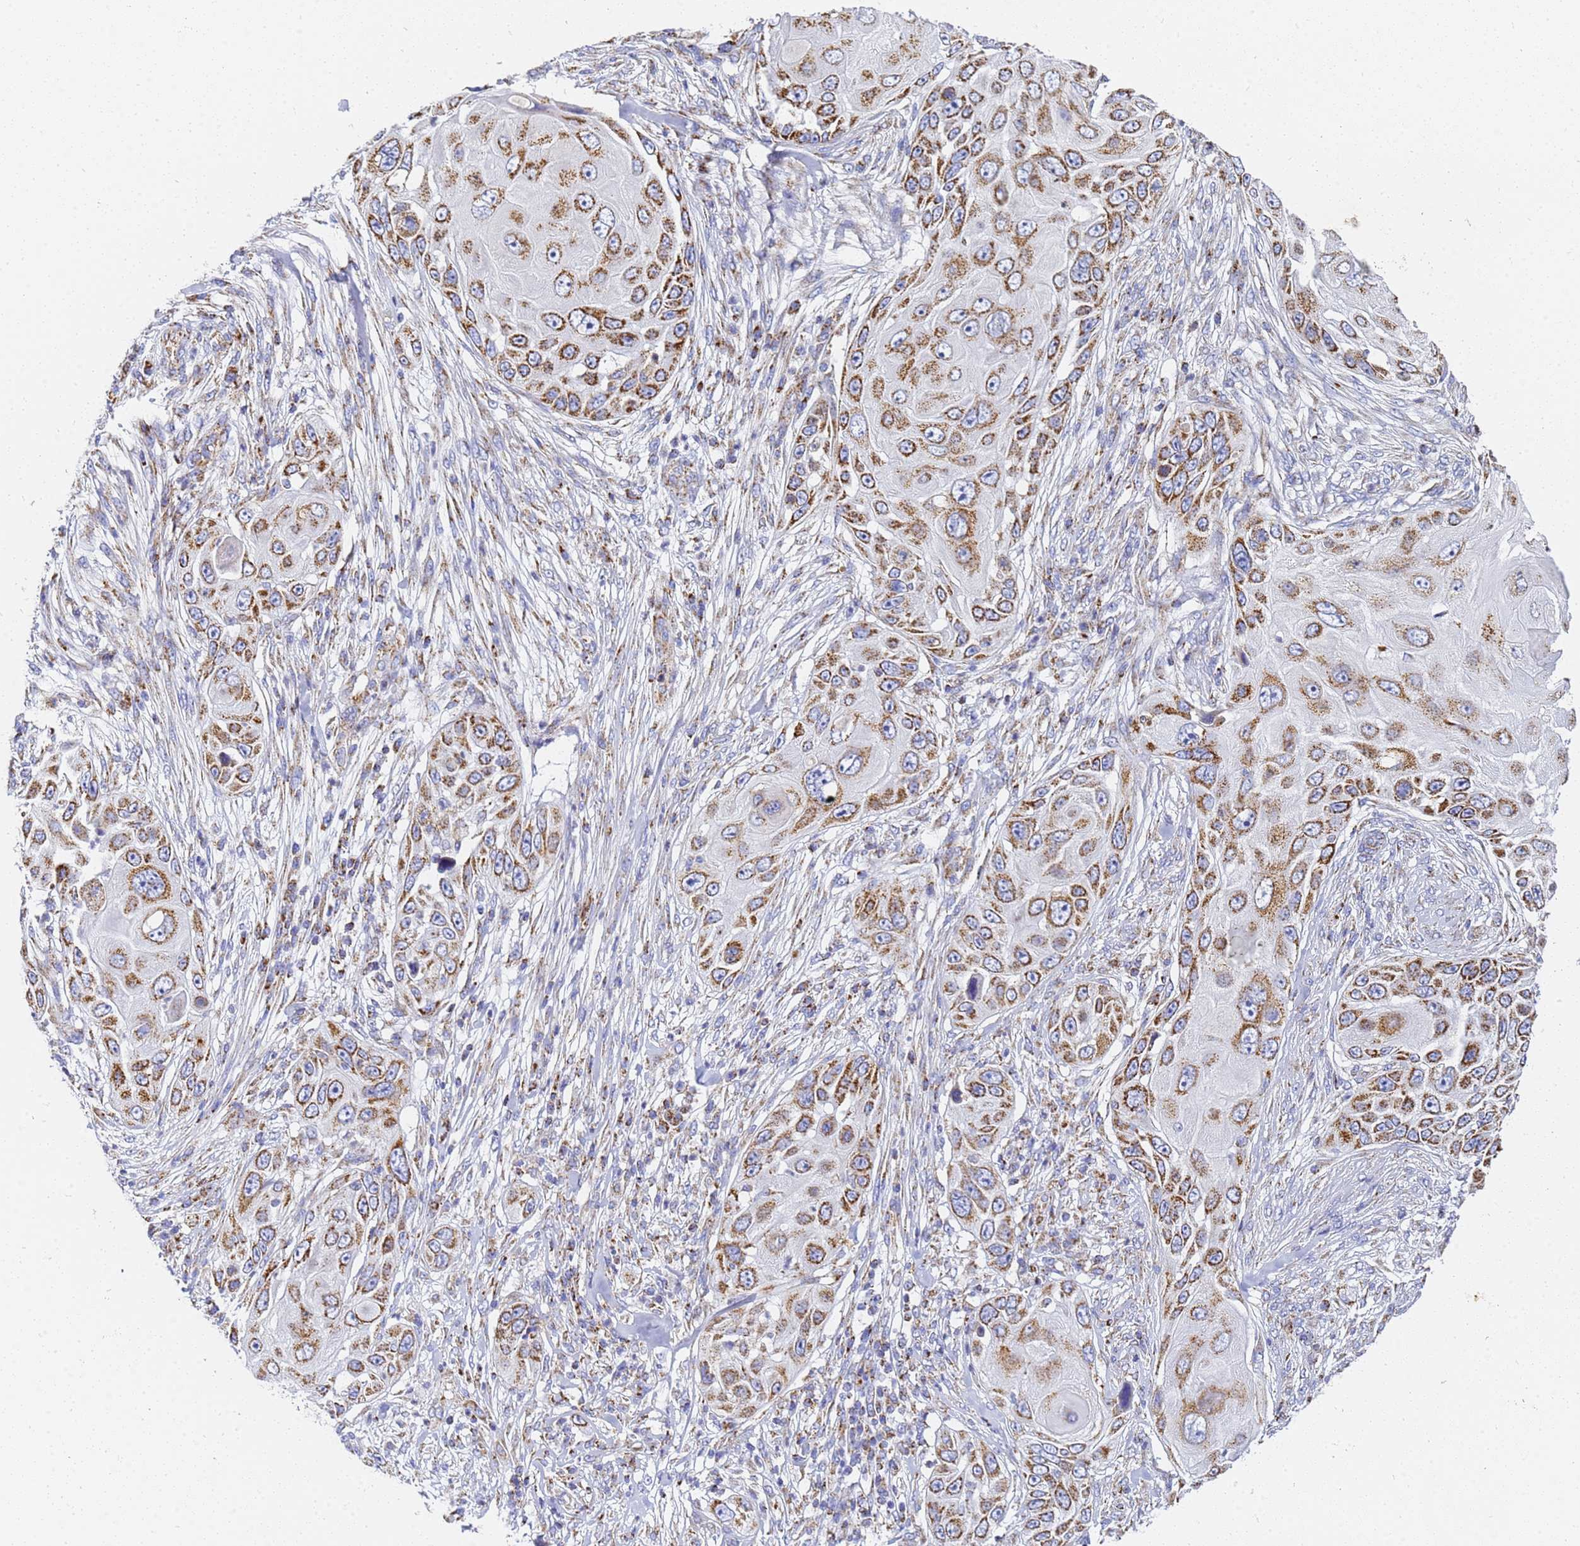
{"staining": {"intensity": "strong", "quantity": ">75%", "location": "cytoplasmic/membranous"}, "tissue": "skin cancer", "cell_type": "Tumor cells", "image_type": "cancer", "snomed": [{"axis": "morphology", "description": "Squamous cell carcinoma, NOS"}, {"axis": "topography", "description": "Skin"}], "caption": "Tumor cells demonstrate high levels of strong cytoplasmic/membranous expression in about >75% of cells in human squamous cell carcinoma (skin). The protein of interest is stained brown, and the nuclei are stained in blue (DAB (3,3'-diaminobenzidine) IHC with brightfield microscopy, high magnification).", "gene": "CNIH4", "patient": {"sex": "female", "age": 44}}